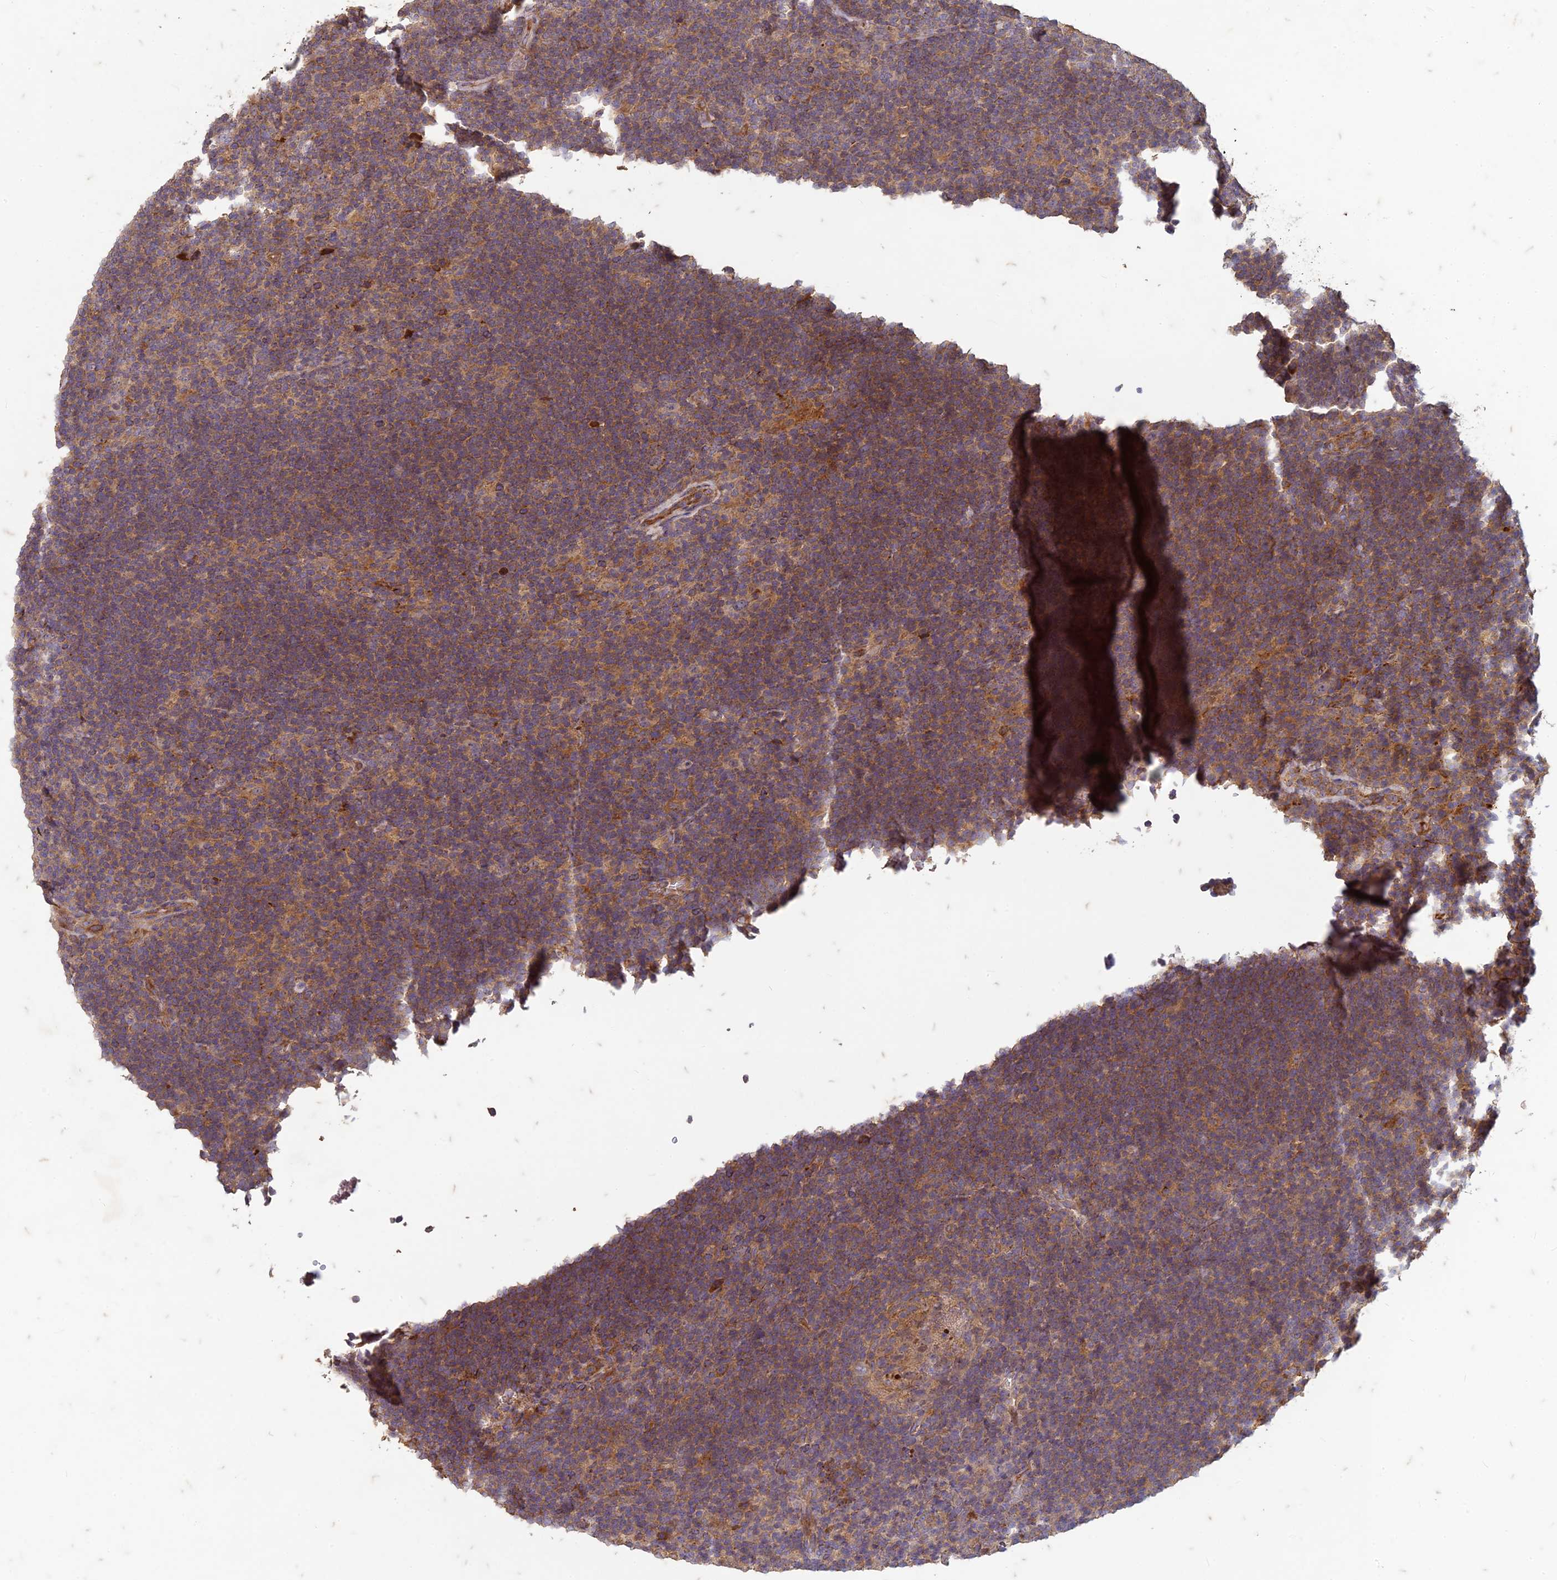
{"staining": {"intensity": "weak", "quantity": "<25%", "location": "cytoplasmic/membranous"}, "tissue": "lymphoma", "cell_type": "Tumor cells", "image_type": "cancer", "snomed": [{"axis": "morphology", "description": "Hodgkin's disease, NOS"}, {"axis": "topography", "description": "Lymph node"}], "caption": "IHC of human lymphoma exhibits no staining in tumor cells.", "gene": "TCF25", "patient": {"sex": "female", "age": 57}}